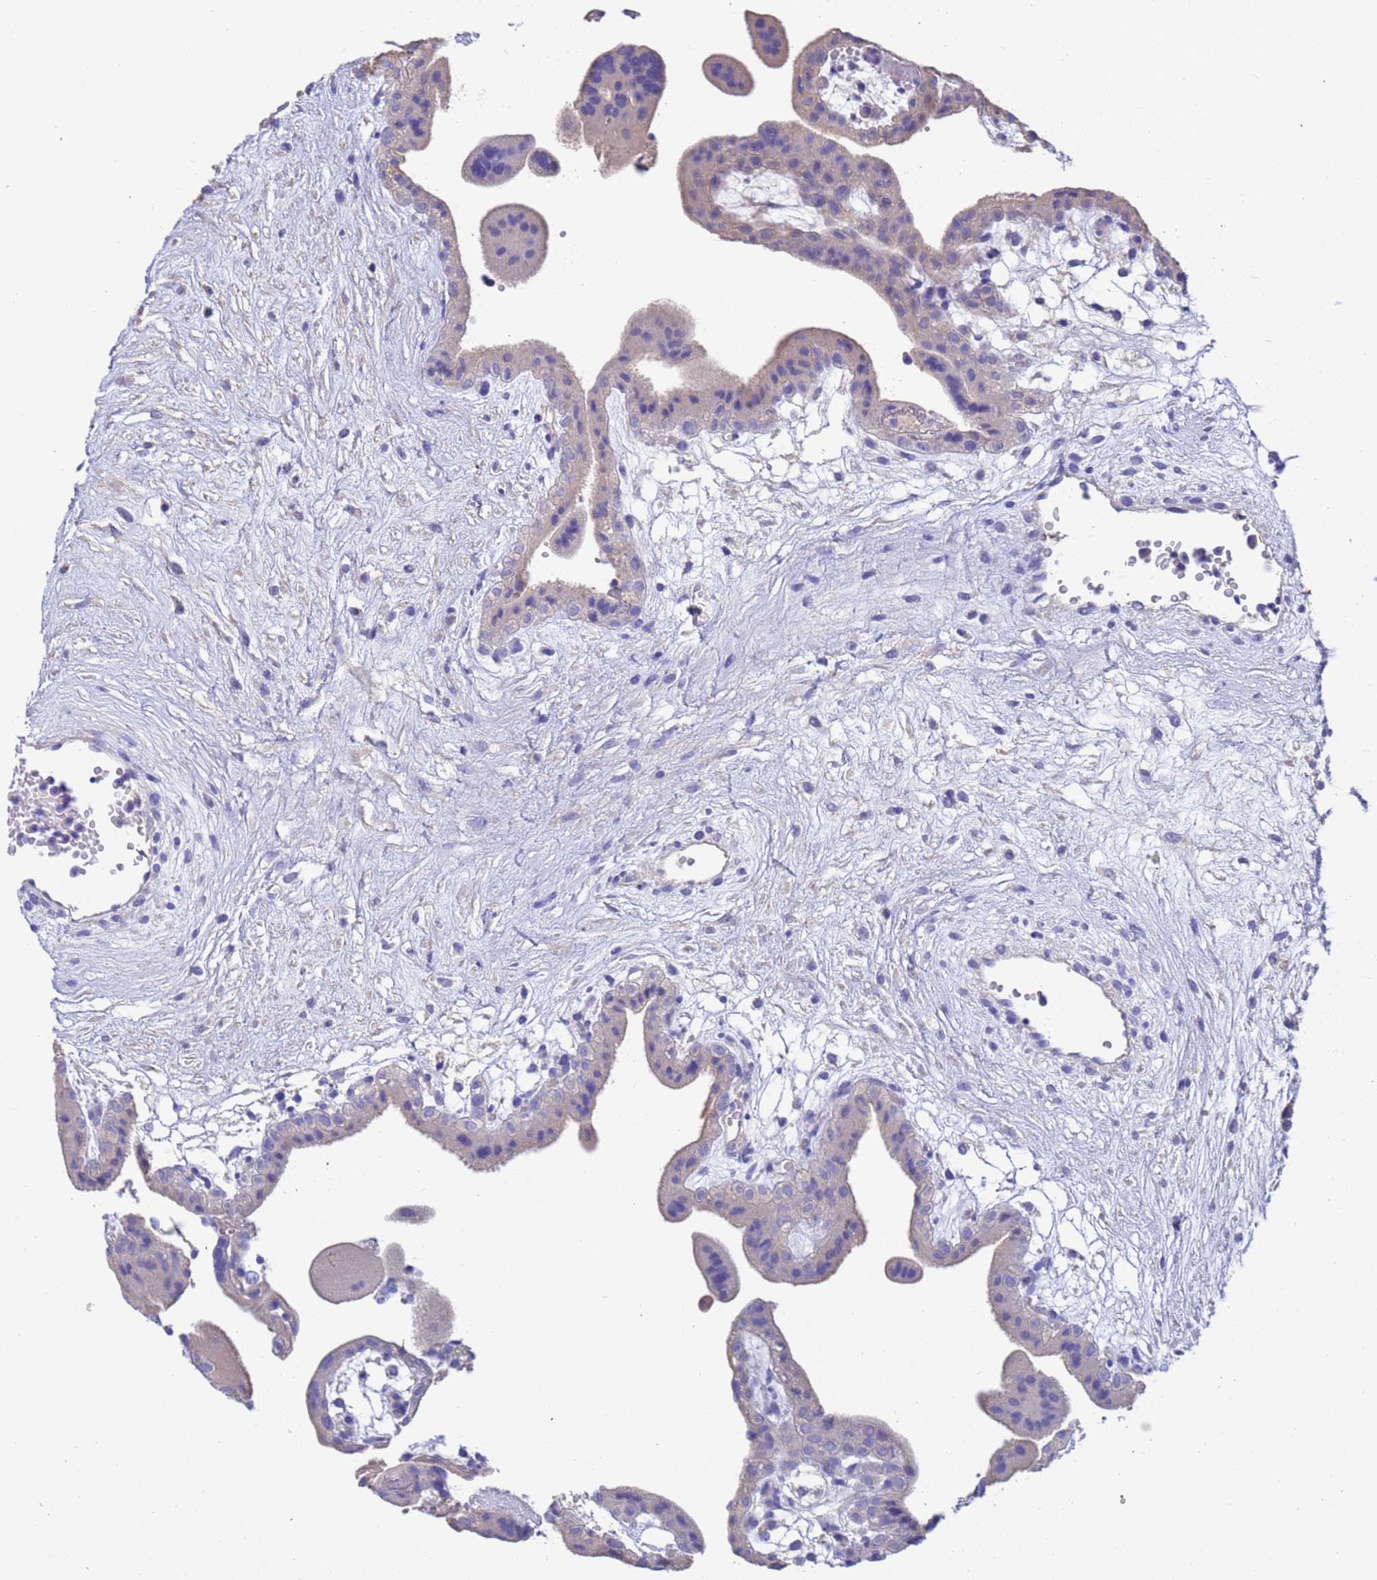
{"staining": {"intensity": "negative", "quantity": "none", "location": "none"}, "tissue": "placenta", "cell_type": "Trophoblastic cells", "image_type": "normal", "snomed": [{"axis": "morphology", "description": "Normal tissue, NOS"}, {"axis": "topography", "description": "Placenta"}], "caption": "An image of human placenta is negative for staining in trophoblastic cells. The staining was performed using DAB to visualize the protein expression in brown, while the nuclei were stained in blue with hematoxylin (Magnification: 20x).", "gene": "SRL", "patient": {"sex": "female", "age": 18}}